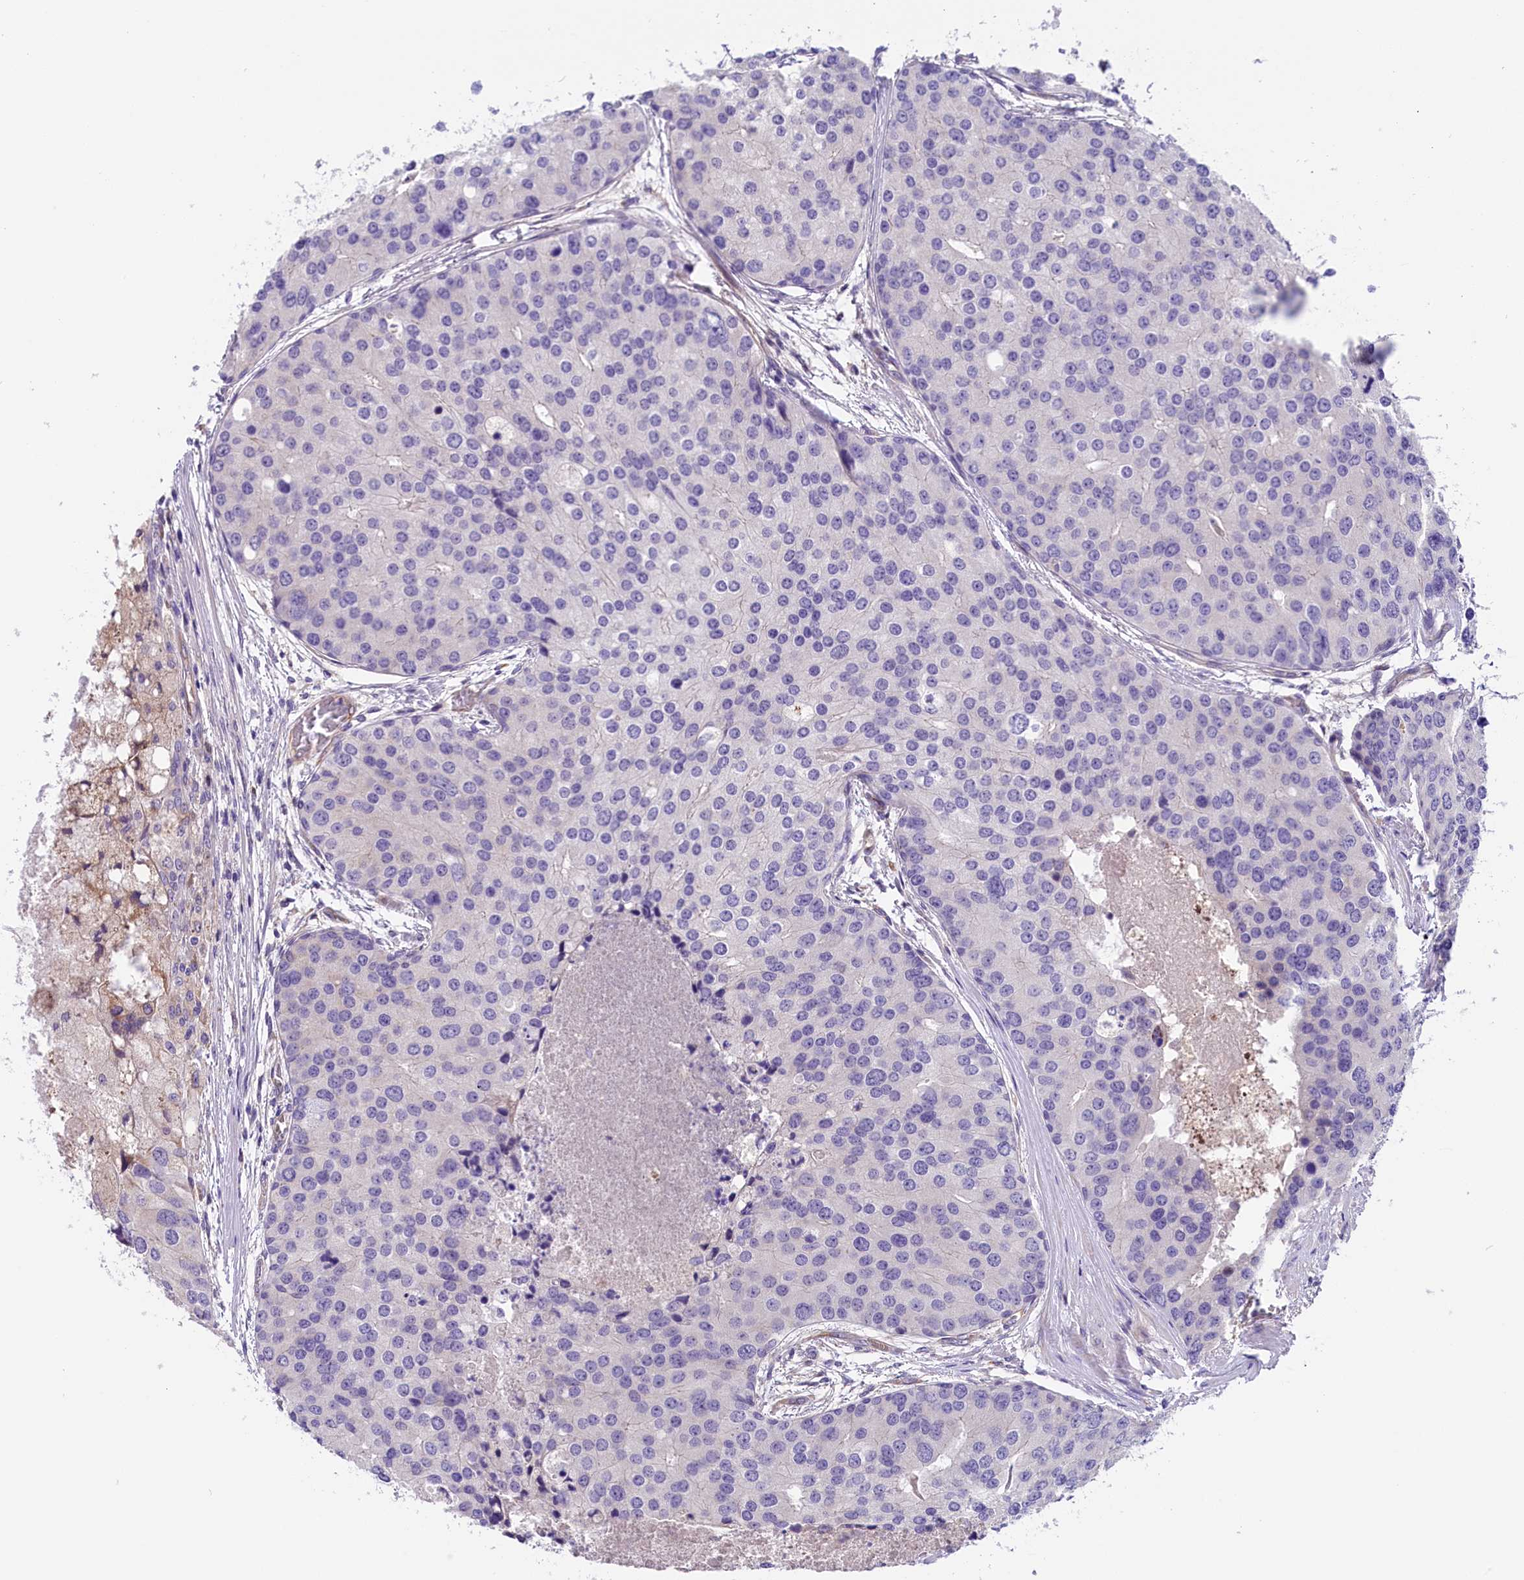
{"staining": {"intensity": "negative", "quantity": "none", "location": "none"}, "tissue": "prostate cancer", "cell_type": "Tumor cells", "image_type": "cancer", "snomed": [{"axis": "morphology", "description": "Adenocarcinoma, High grade"}, {"axis": "topography", "description": "Prostate"}], "caption": "Immunohistochemistry (IHC) photomicrograph of neoplastic tissue: prostate cancer stained with DAB (3,3'-diaminobenzidine) demonstrates no significant protein expression in tumor cells.", "gene": "CCDC32", "patient": {"sex": "male", "age": 62}}